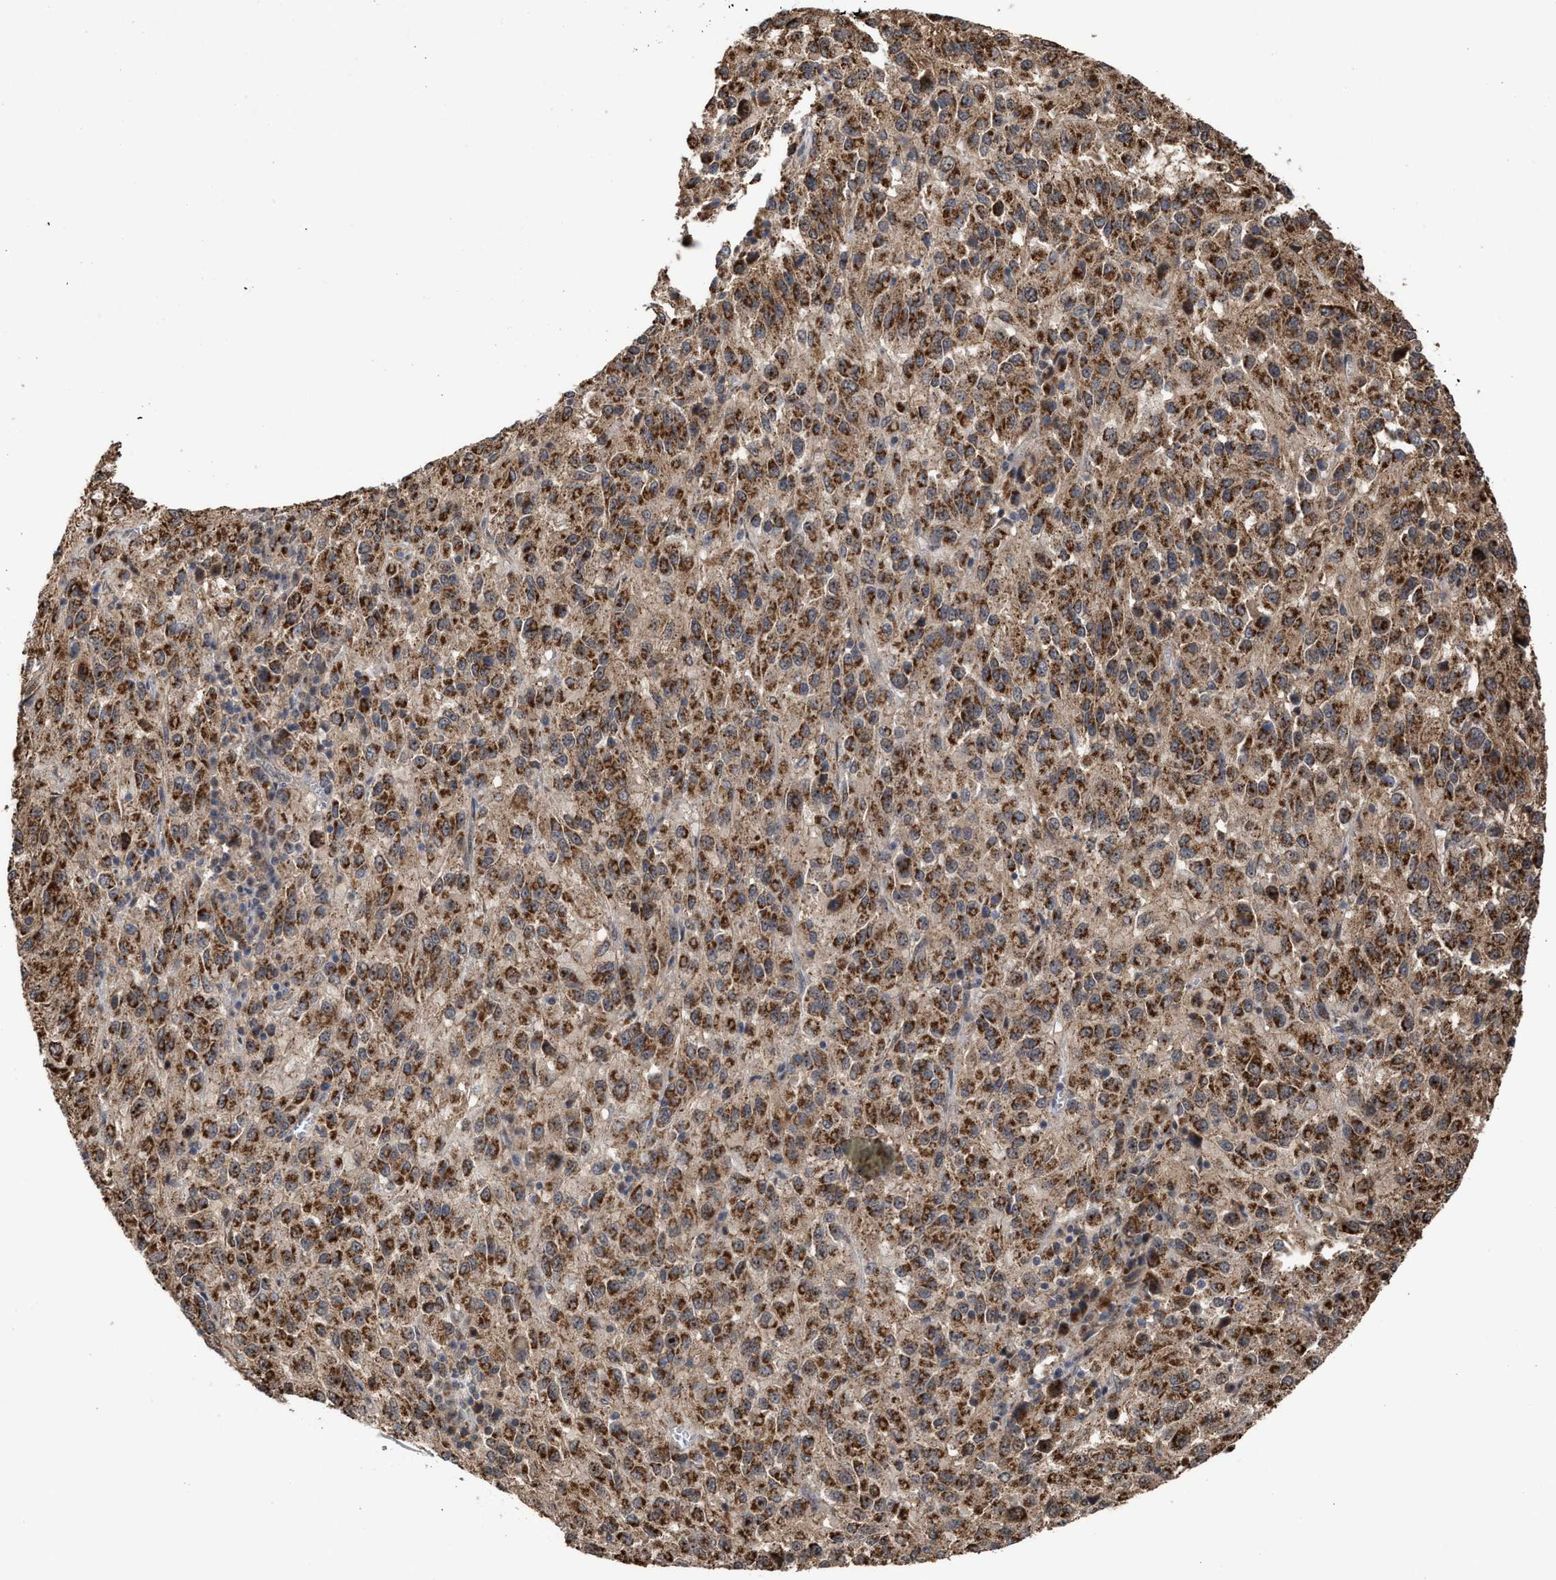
{"staining": {"intensity": "strong", "quantity": ">75%", "location": "cytoplasmic/membranous"}, "tissue": "melanoma", "cell_type": "Tumor cells", "image_type": "cancer", "snomed": [{"axis": "morphology", "description": "Malignant melanoma, Metastatic site"}, {"axis": "topography", "description": "Lung"}], "caption": "About >75% of tumor cells in malignant melanoma (metastatic site) exhibit strong cytoplasmic/membranous protein expression as visualized by brown immunohistochemical staining.", "gene": "EXOSC2", "patient": {"sex": "male", "age": 64}}